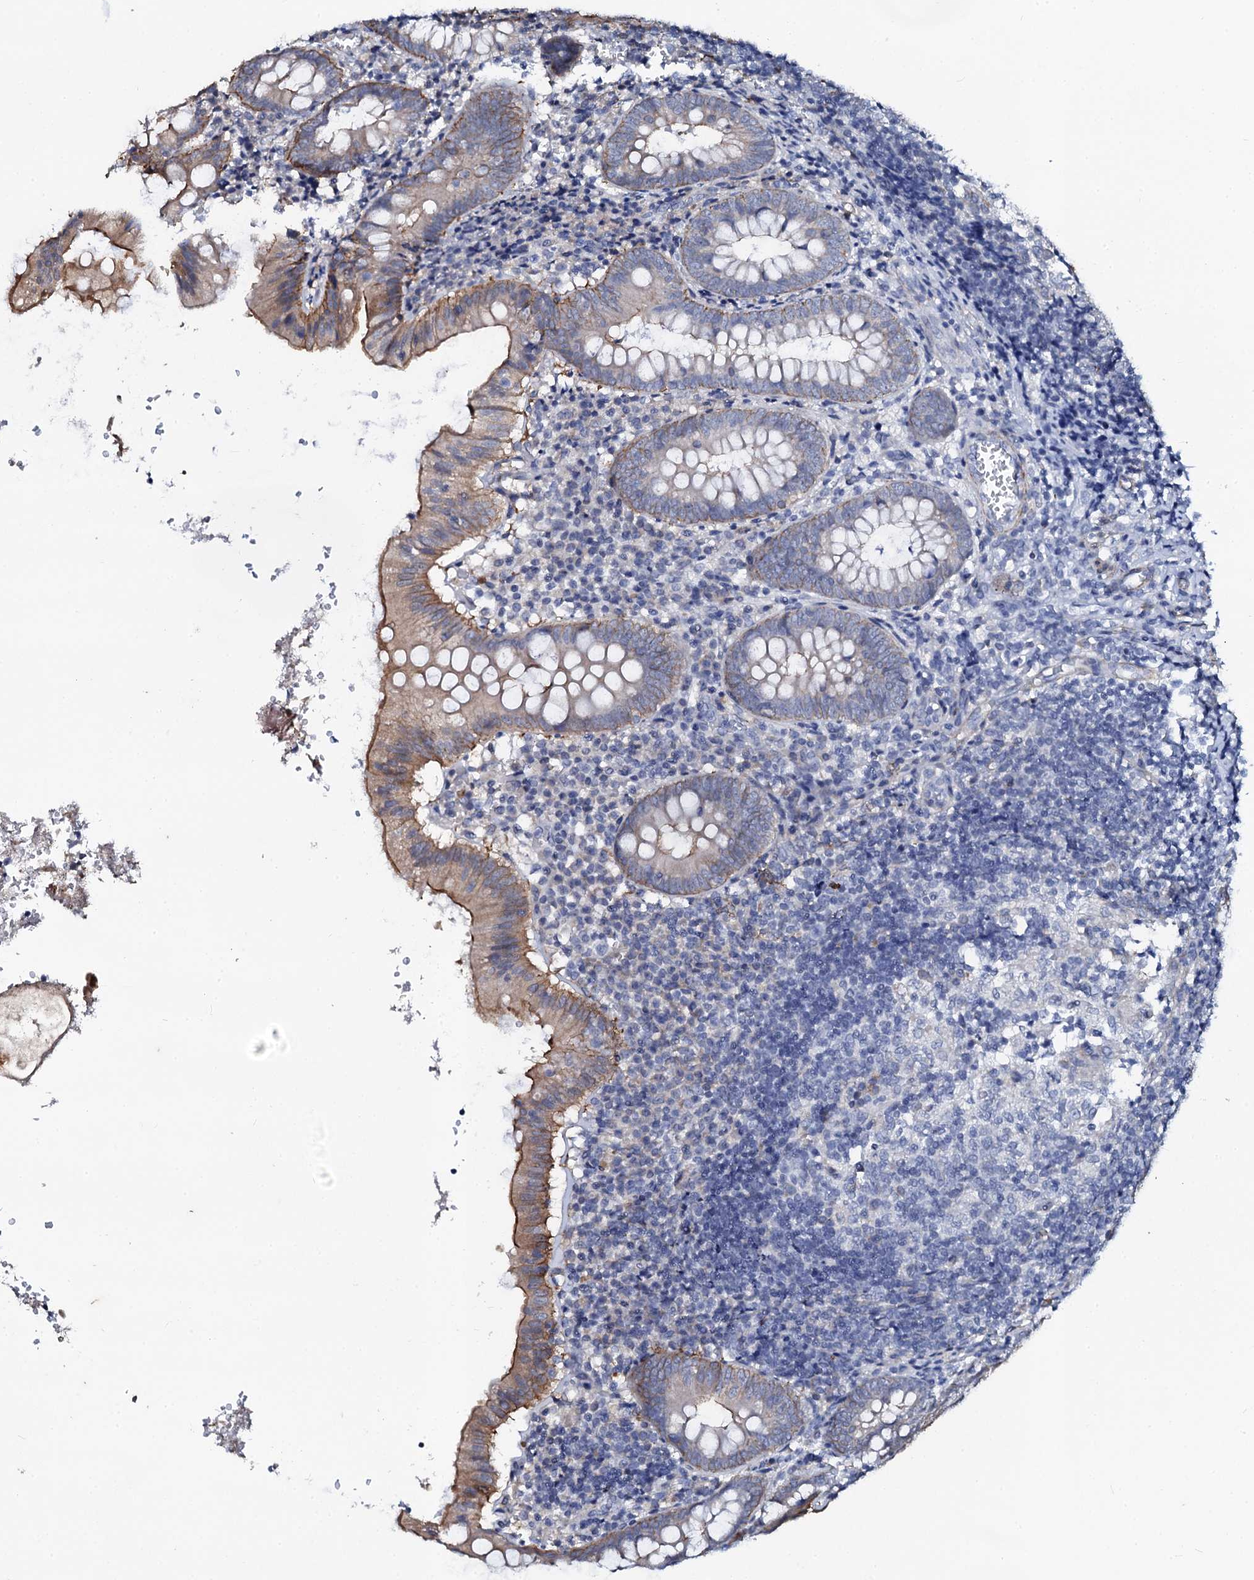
{"staining": {"intensity": "moderate", "quantity": "25%-75%", "location": "cytoplasmic/membranous"}, "tissue": "appendix", "cell_type": "Glandular cells", "image_type": "normal", "snomed": [{"axis": "morphology", "description": "Normal tissue, NOS"}, {"axis": "topography", "description": "Appendix"}], "caption": "The immunohistochemical stain highlights moderate cytoplasmic/membranous positivity in glandular cells of normal appendix. The protein of interest is shown in brown color, while the nuclei are stained blue.", "gene": "GPR176", "patient": {"sex": "male", "age": 8}}